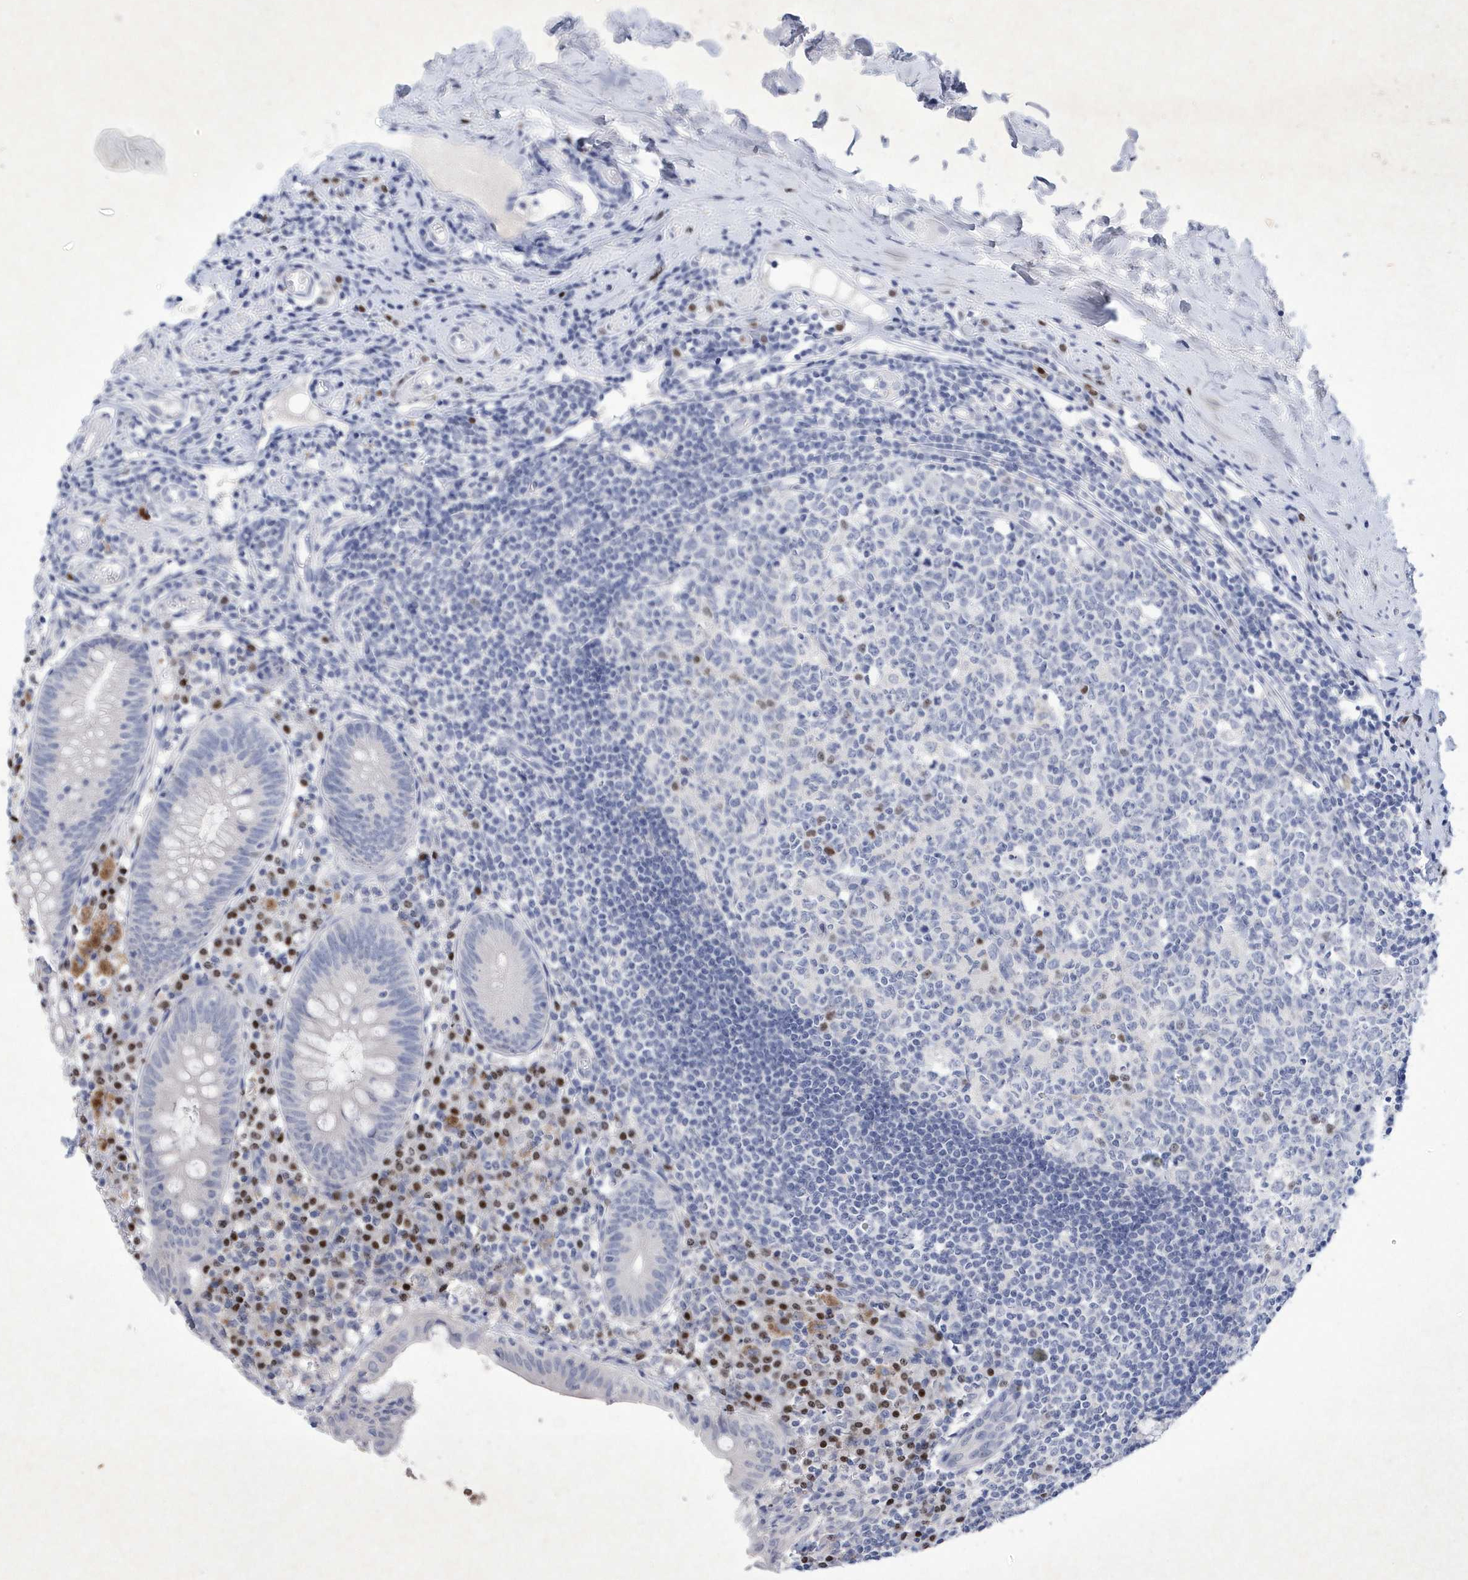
{"staining": {"intensity": "negative", "quantity": "none", "location": "none"}, "tissue": "appendix", "cell_type": "Glandular cells", "image_type": "normal", "snomed": [{"axis": "morphology", "description": "Normal tissue, NOS"}, {"axis": "topography", "description": "Appendix"}], "caption": "A histopathology image of human appendix is negative for staining in glandular cells. (DAB (3,3'-diaminobenzidine) IHC, high magnification).", "gene": "BHLHA15", "patient": {"sex": "female", "age": 54}}